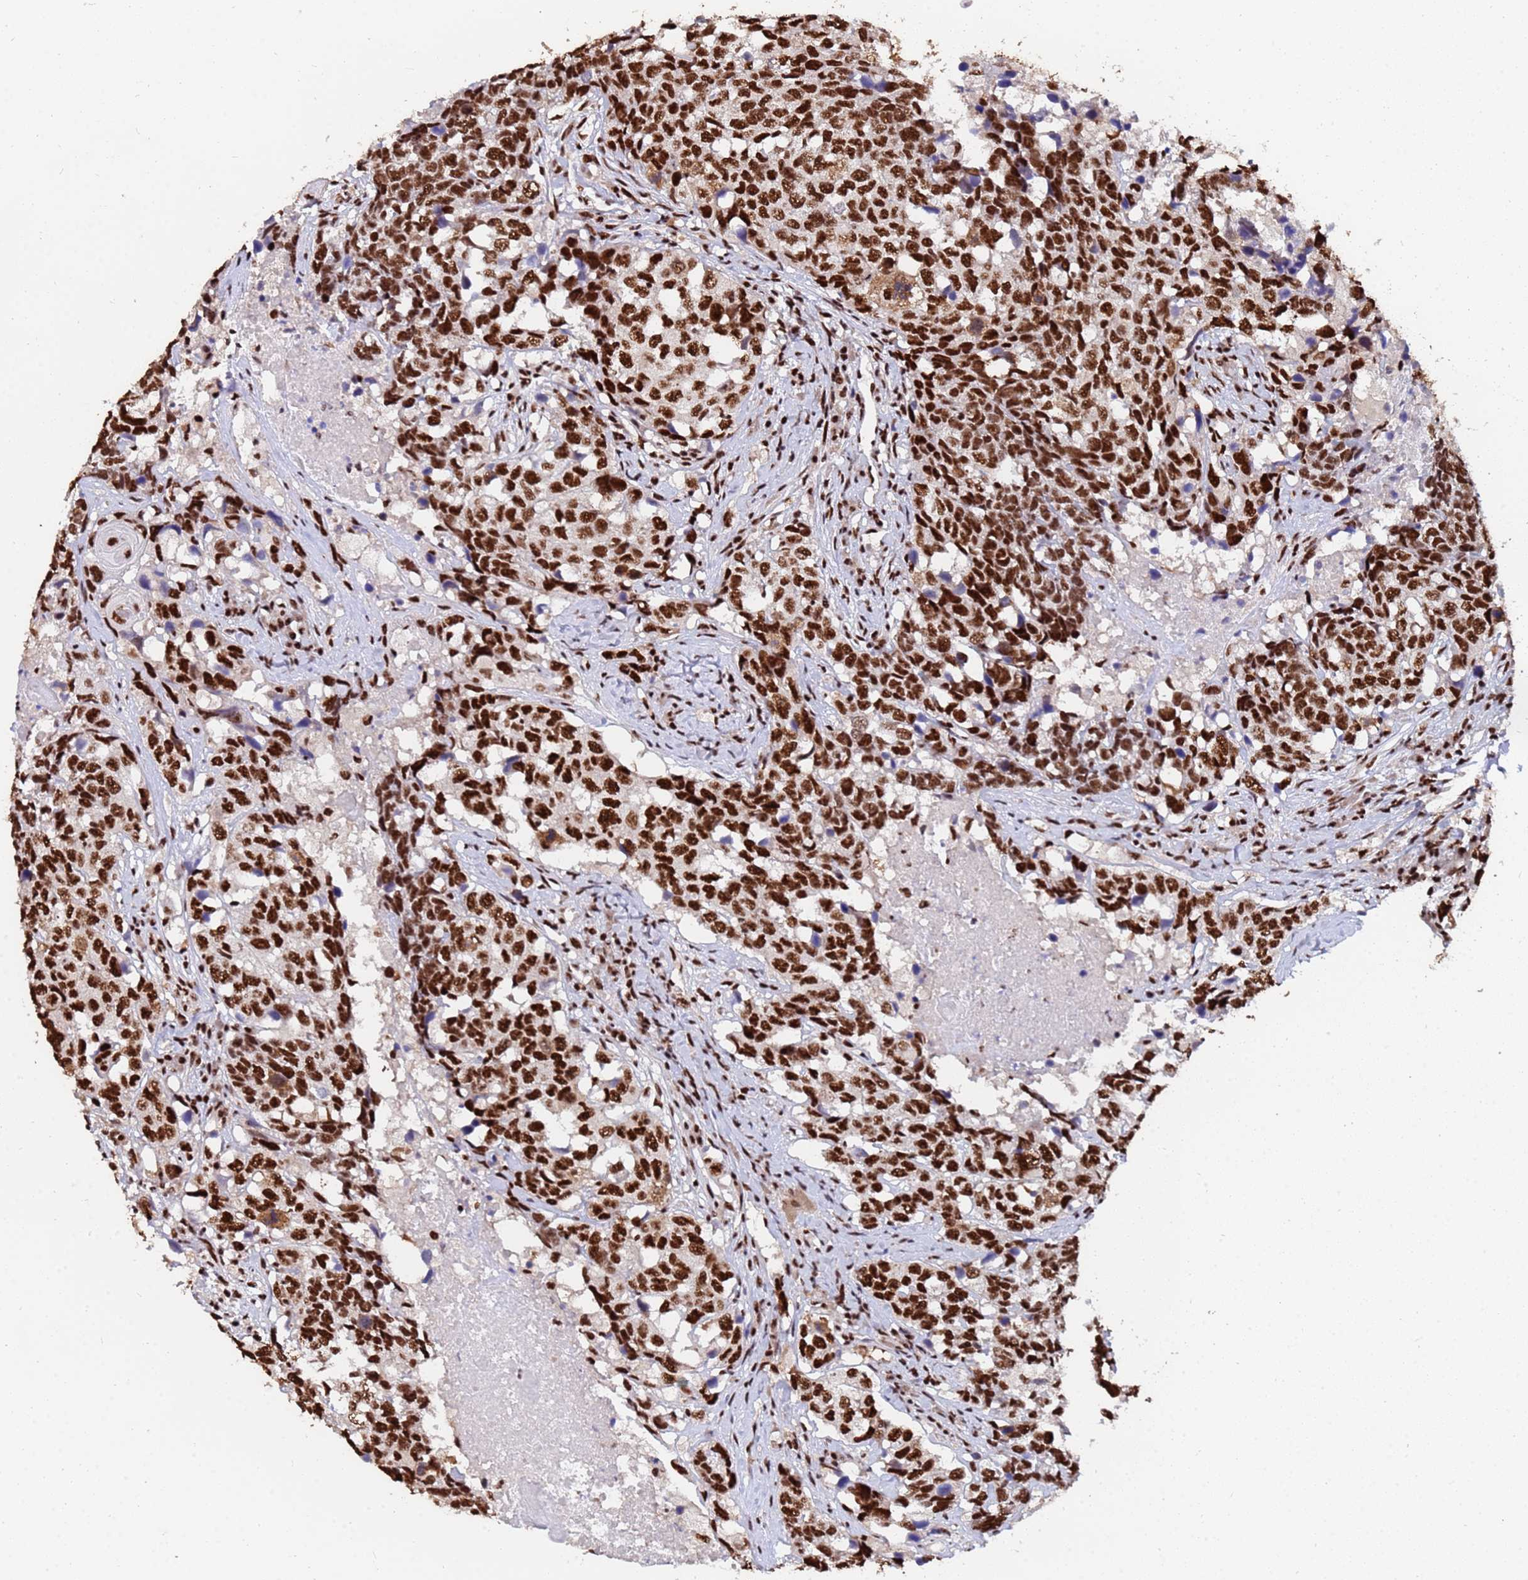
{"staining": {"intensity": "strong", "quantity": ">75%", "location": "nuclear"}, "tissue": "head and neck cancer", "cell_type": "Tumor cells", "image_type": "cancer", "snomed": [{"axis": "morphology", "description": "Squamous cell carcinoma, NOS"}, {"axis": "topography", "description": "Head-Neck"}], "caption": "IHC micrograph of human head and neck cancer stained for a protein (brown), which displays high levels of strong nuclear positivity in approximately >75% of tumor cells.", "gene": "SF3B2", "patient": {"sex": "male", "age": 66}}